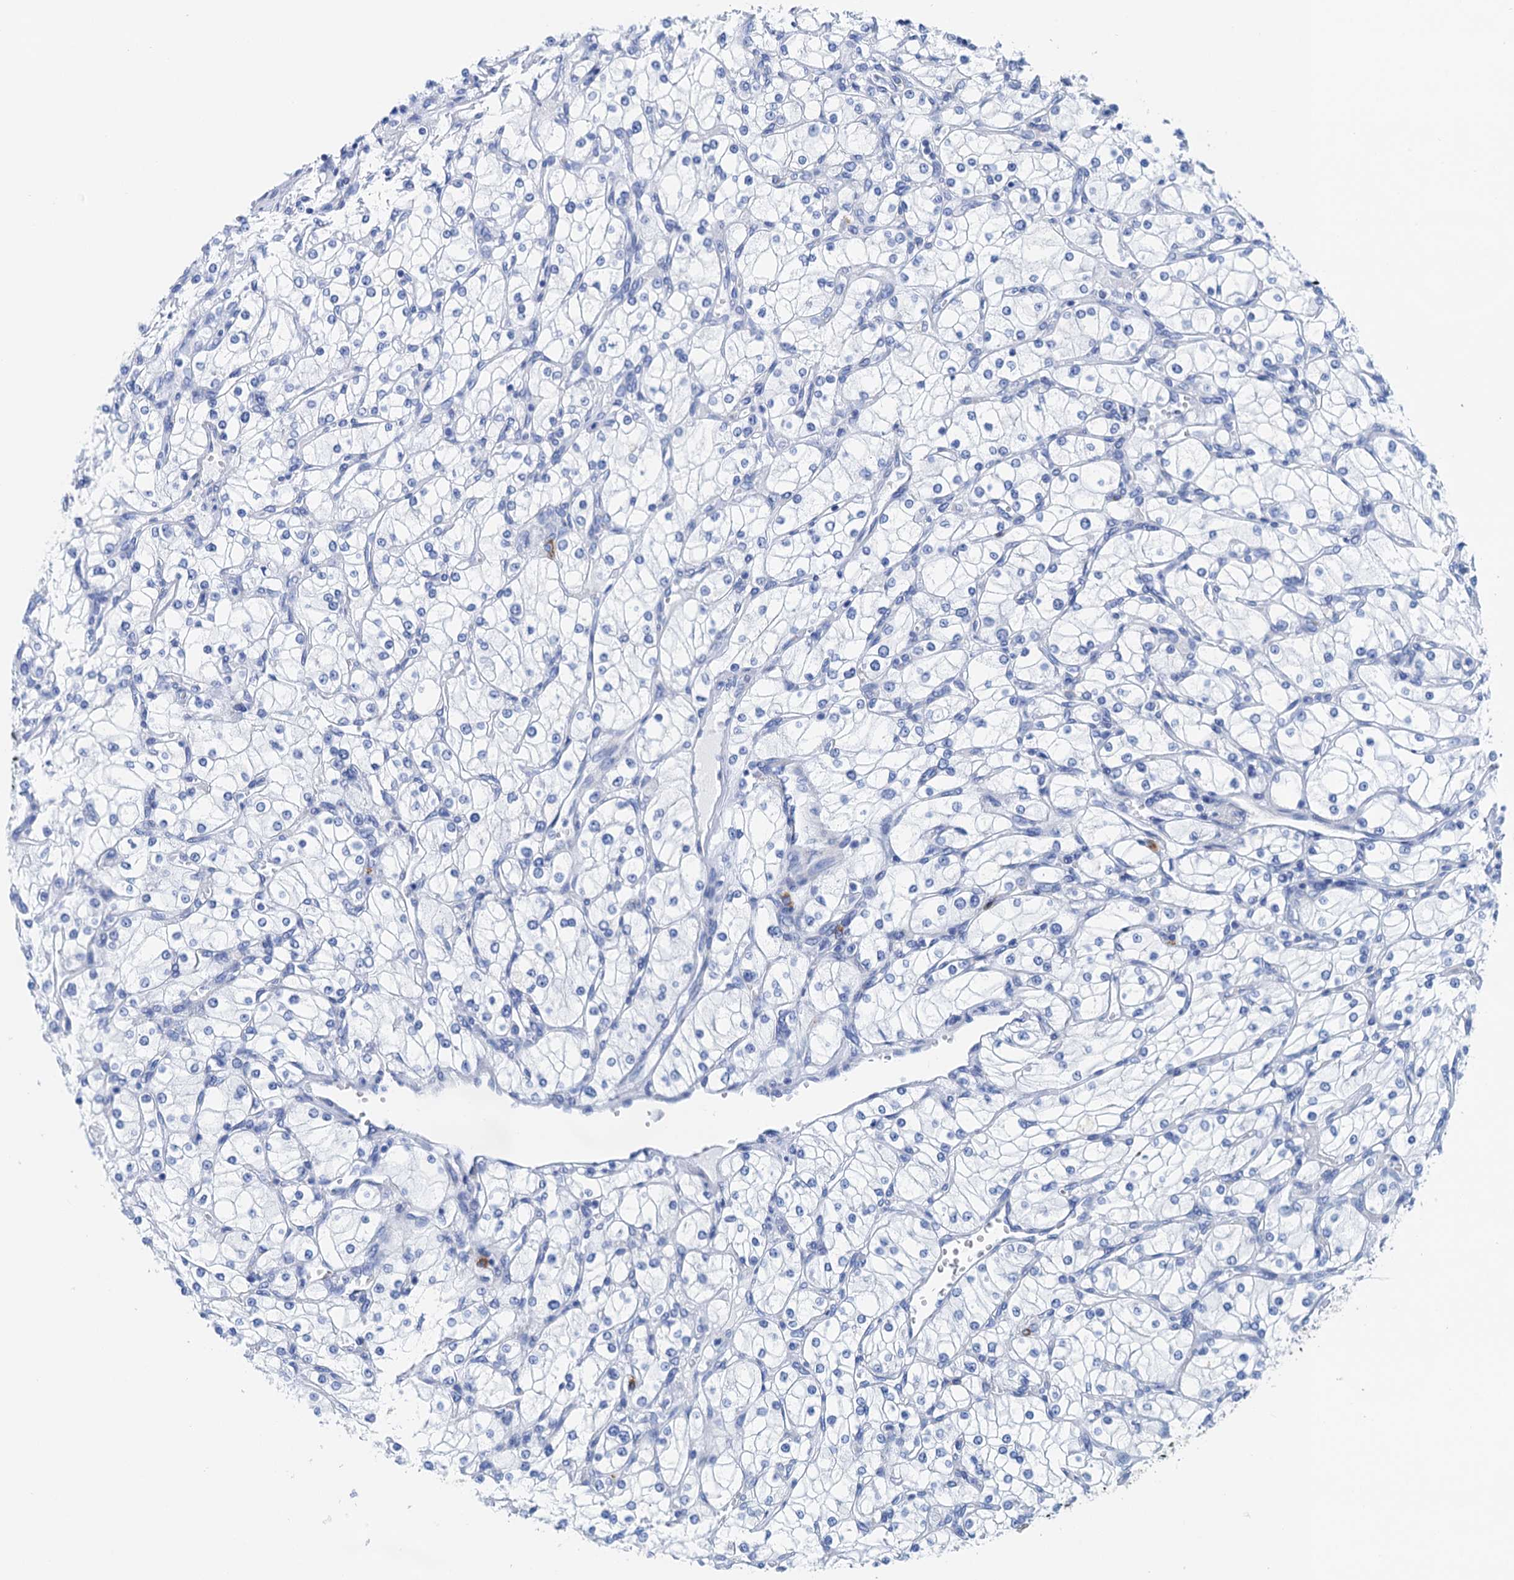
{"staining": {"intensity": "negative", "quantity": "none", "location": "none"}, "tissue": "renal cancer", "cell_type": "Tumor cells", "image_type": "cancer", "snomed": [{"axis": "morphology", "description": "Adenocarcinoma, NOS"}, {"axis": "topography", "description": "Kidney"}], "caption": "A histopathology image of adenocarcinoma (renal) stained for a protein reveals no brown staining in tumor cells.", "gene": "NLRP10", "patient": {"sex": "male", "age": 80}}